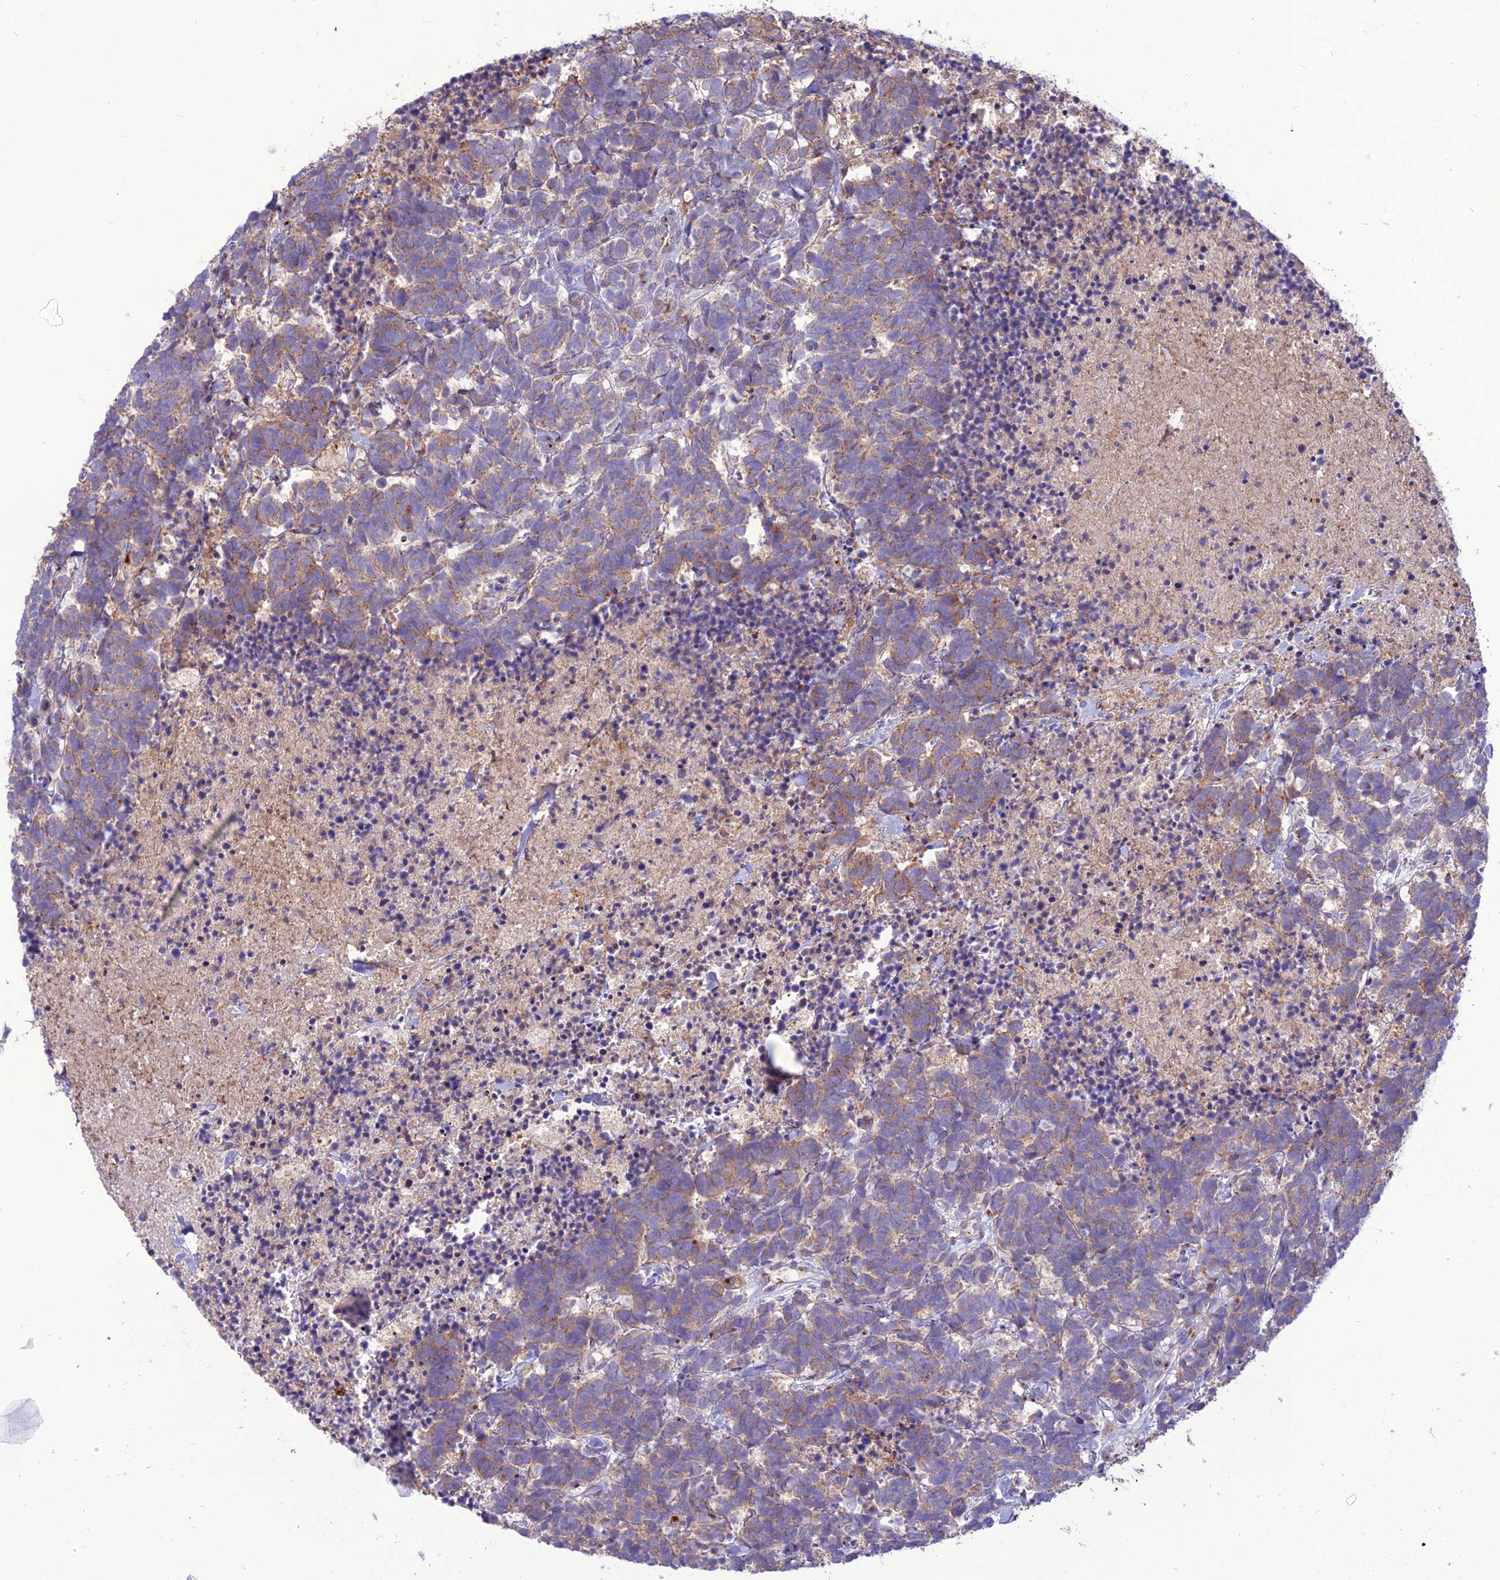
{"staining": {"intensity": "moderate", "quantity": "25%-75%", "location": "cytoplasmic/membranous"}, "tissue": "carcinoid", "cell_type": "Tumor cells", "image_type": "cancer", "snomed": [{"axis": "morphology", "description": "Carcinoma, NOS"}, {"axis": "morphology", "description": "Carcinoid, malignant, NOS"}, {"axis": "topography", "description": "Prostate"}], "caption": "This is a micrograph of IHC staining of carcinoid, which shows moderate expression in the cytoplasmic/membranous of tumor cells.", "gene": "SPRYD7", "patient": {"sex": "male", "age": 57}}